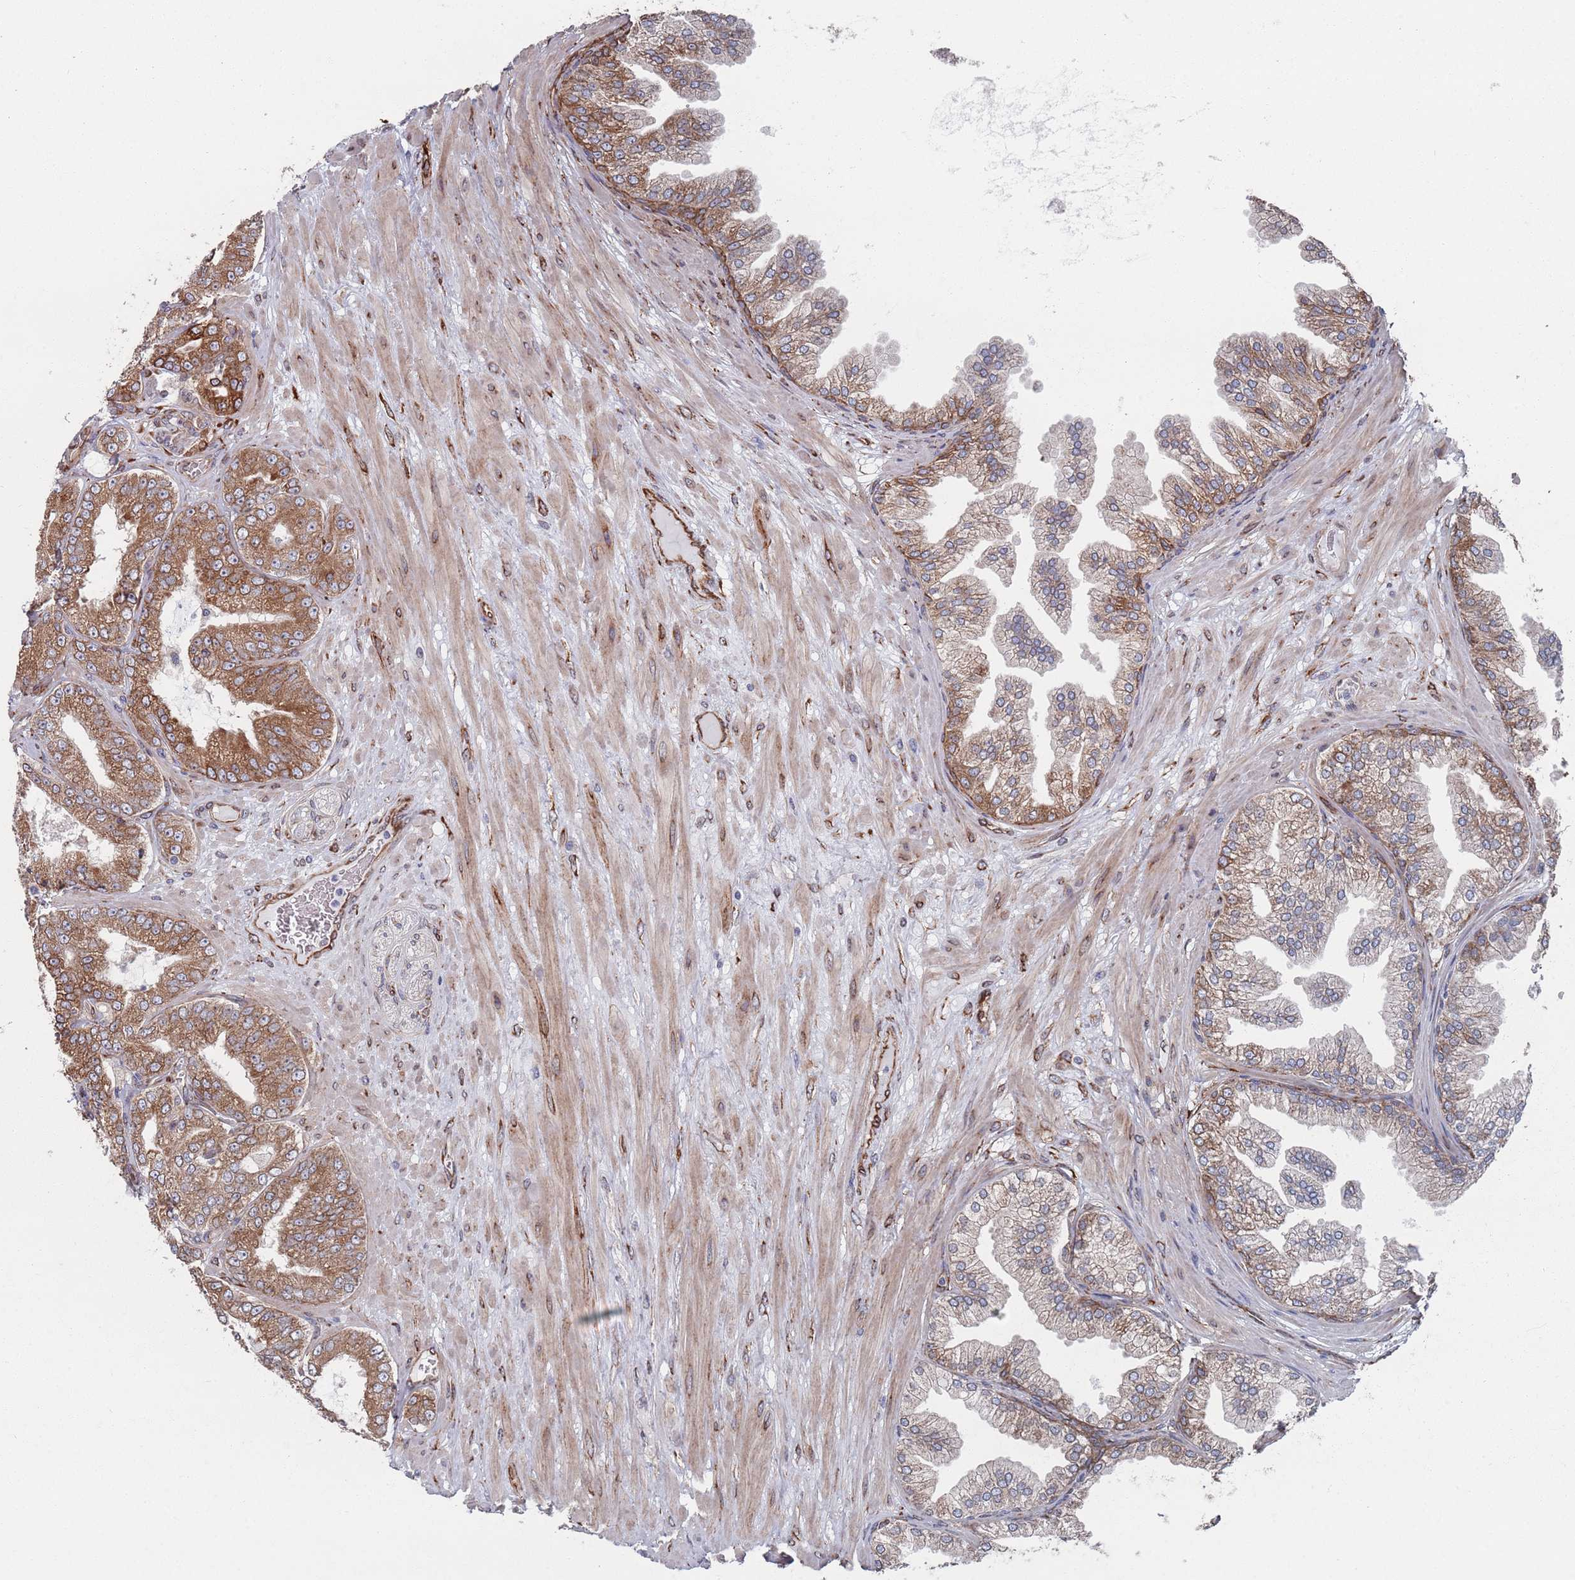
{"staining": {"intensity": "moderate", "quantity": ">75%", "location": "cytoplasmic/membranous"}, "tissue": "prostate cancer", "cell_type": "Tumor cells", "image_type": "cancer", "snomed": [{"axis": "morphology", "description": "Adenocarcinoma, Low grade"}, {"axis": "topography", "description": "Prostate"}], "caption": "Prostate adenocarcinoma (low-grade) stained with a protein marker demonstrates moderate staining in tumor cells.", "gene": "CCDC106", "patient": {"sex": "male", "age": 63}}